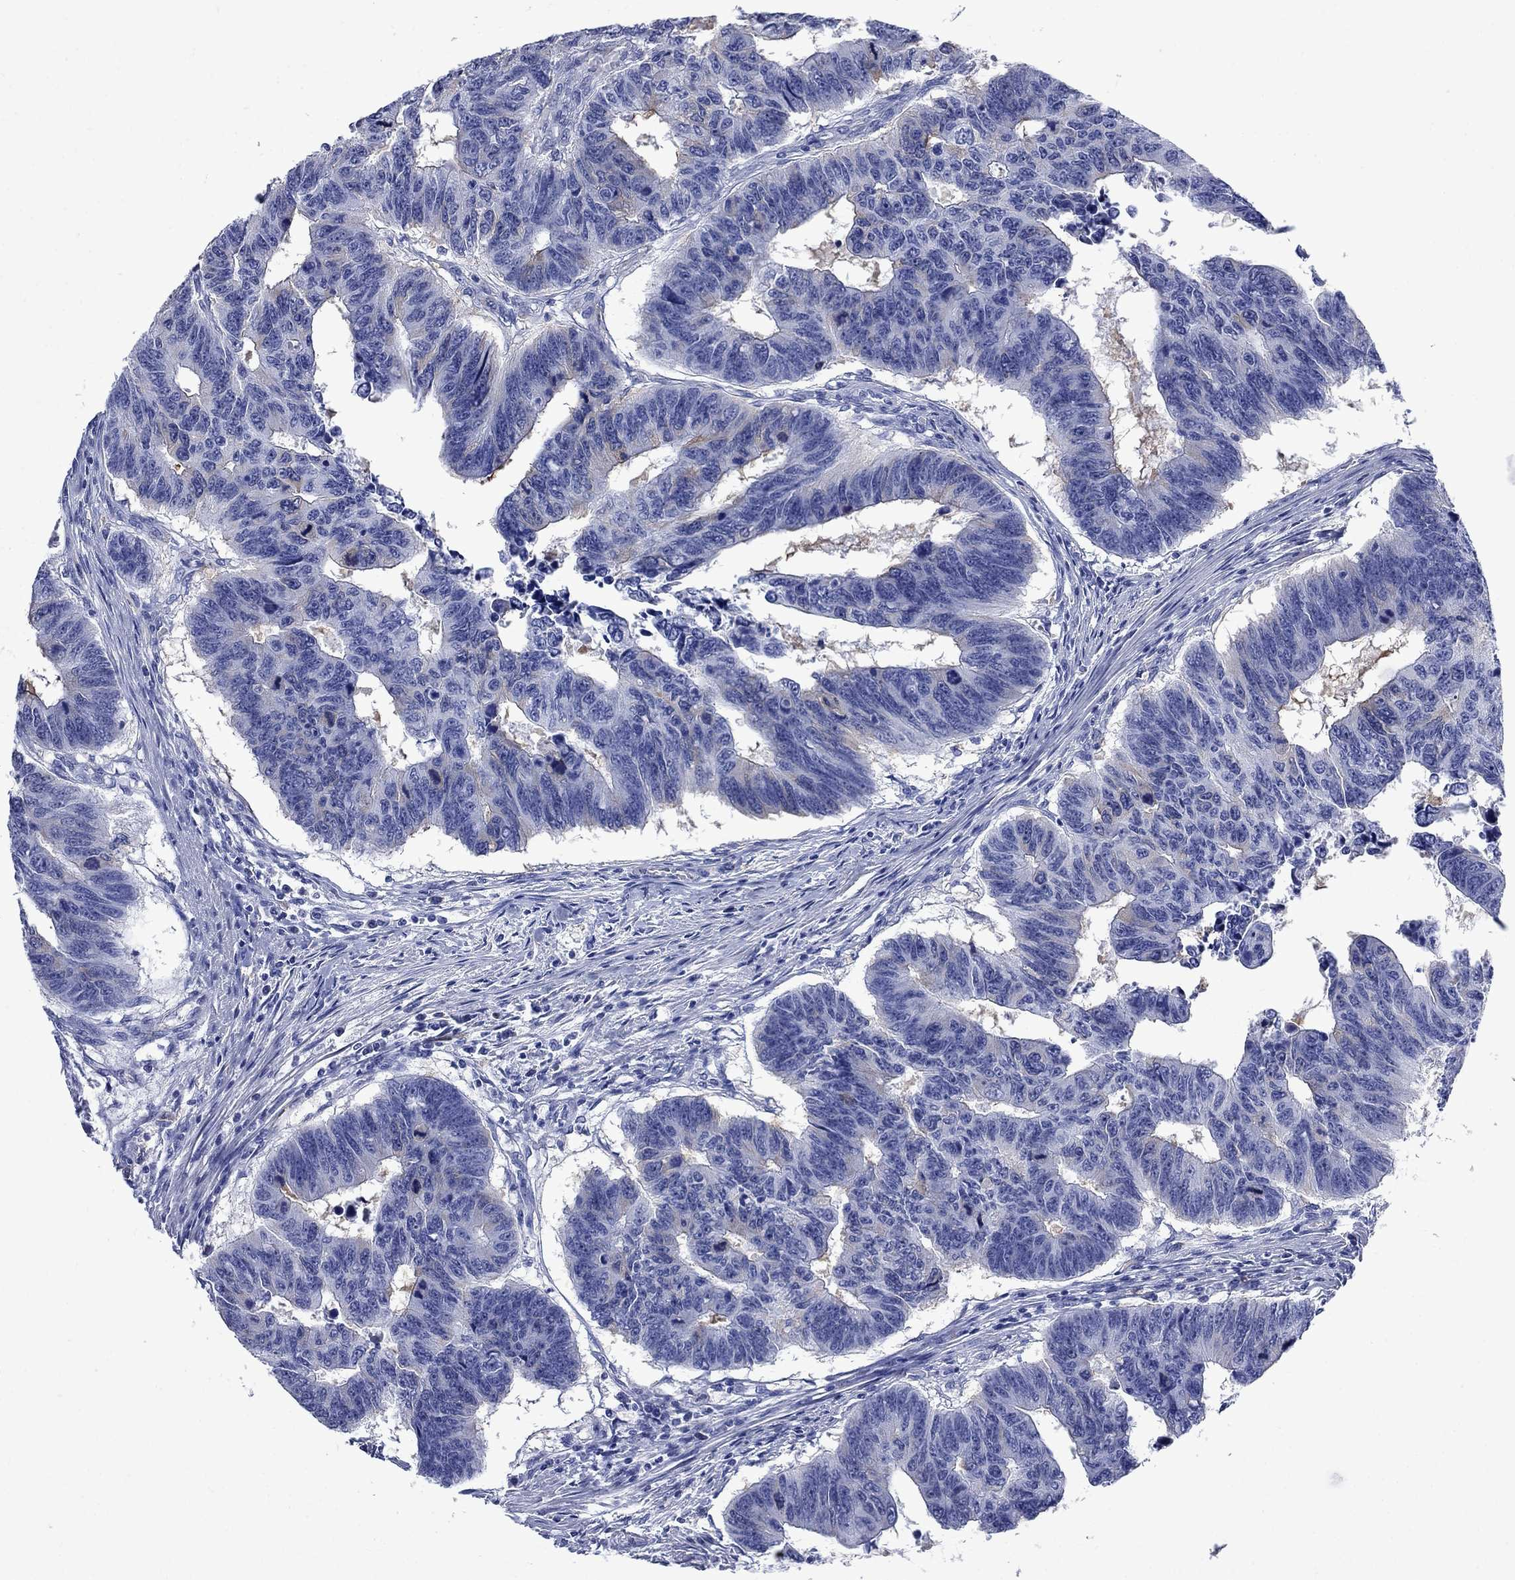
{"staining": {"intensity": "negative", "quantity": "none", "location": "none"}, "tissue": "colorectal cancer", "cell_type": "Tumor cells", "image_type": "cancer", "snomed": [{"axis": "morphology", "description": "Adenocarcinoma, NOS"}, {"axis": "topography", "description": "Rectum"}], "caption": "Human colorectal cancer stained for a protein using immunohistochemistry (IHC) displays no expression in tumor cells.", "gene": "TACC3", "patient": {"sex": "female", "age": 85}}